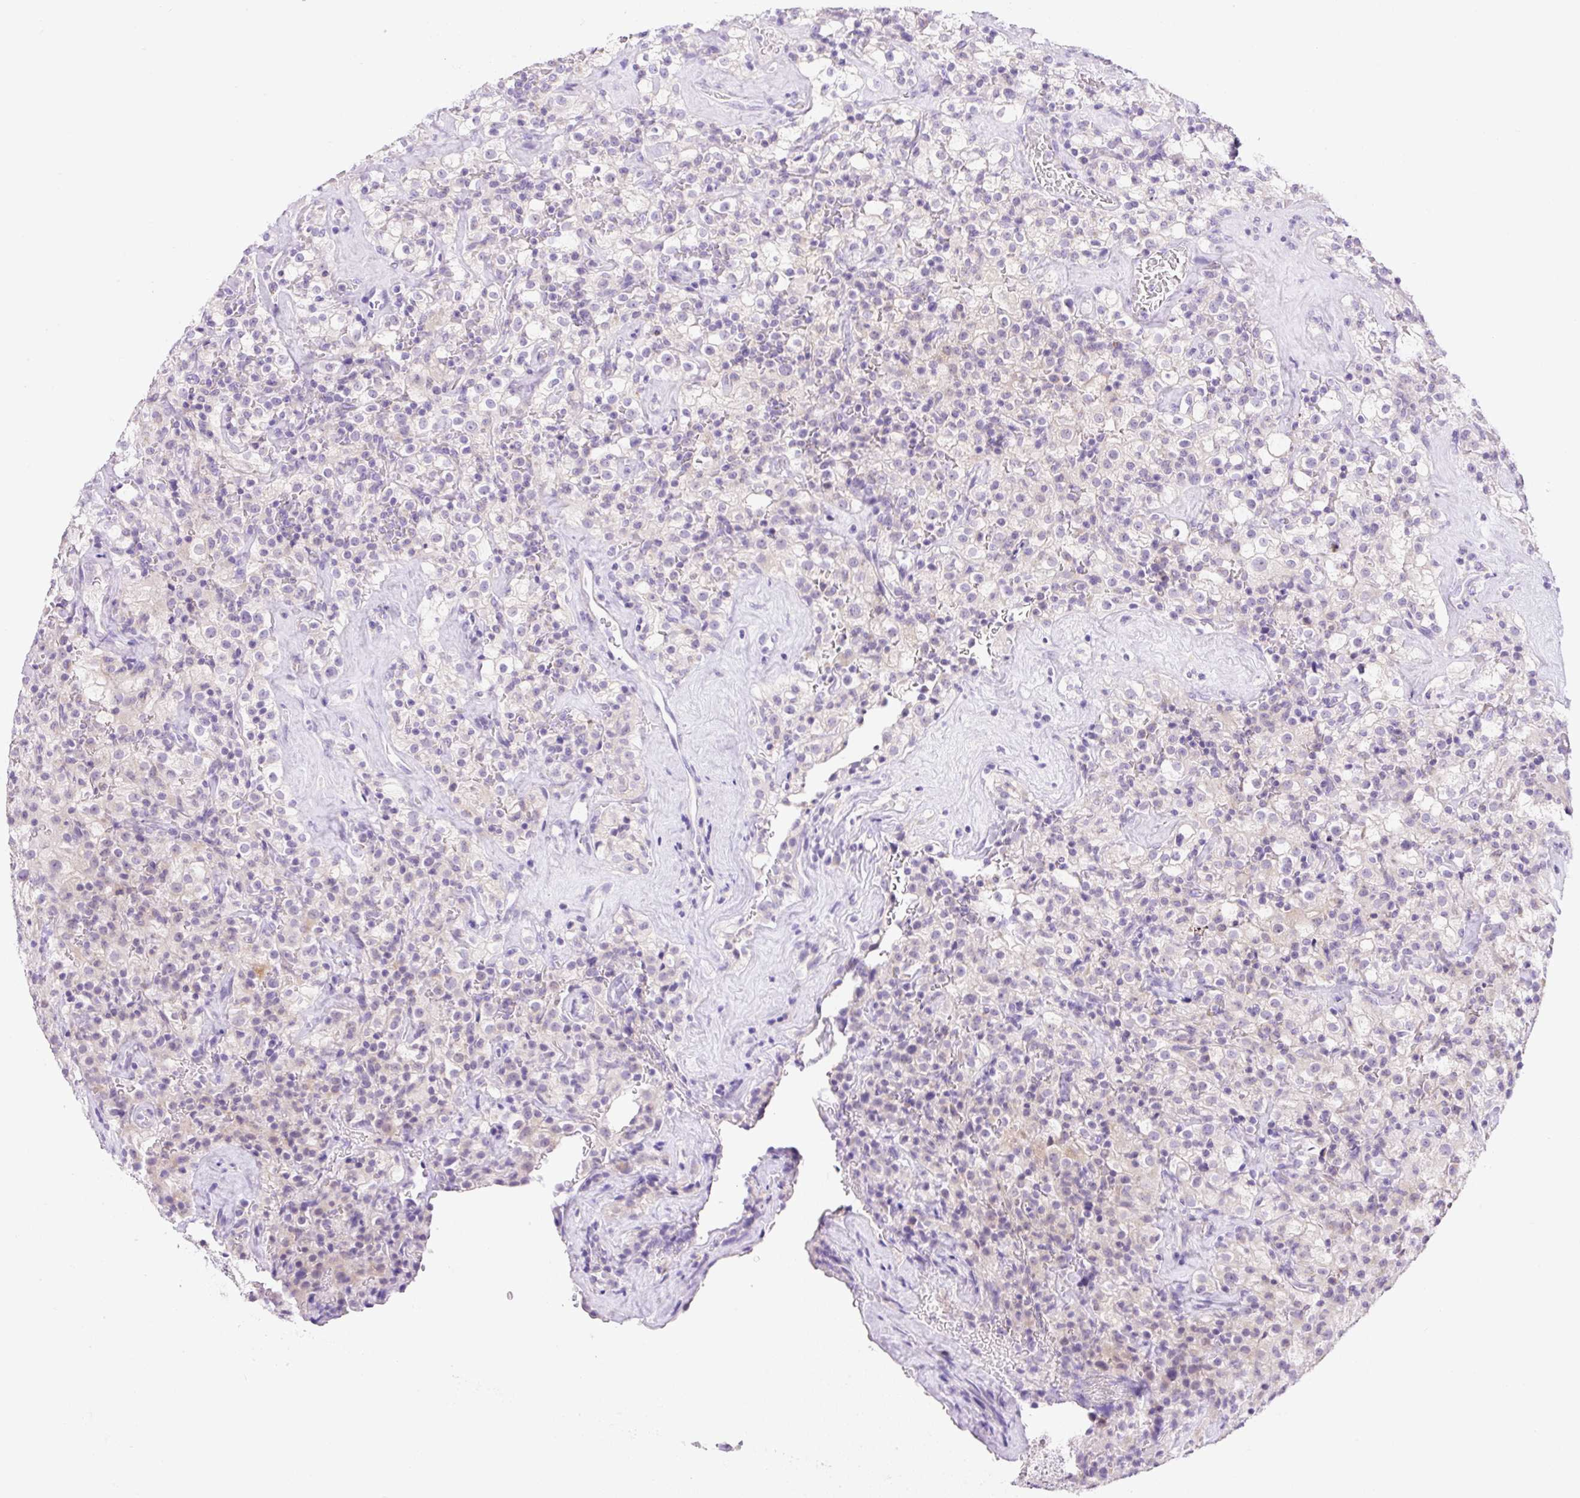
{"staining": {"intensity": "negative", "quantity": "none", "location": "none"}, "tissue": "renal cancer", "cell_type": "Tumor cells", "image_type": "cancer", "snomed": [{"axis": "morphology", "description": "Adenocarcinoma, NOS"}, {"axis": "topography", "description": "Kidney"}], "caption": "IHC image of human renal cancer stained for a protein (brown), which displays no staining in tumor cells. (DAB (3,3'-diaminobenzidine) immunohistochemistry, high magnification).", "gene": "NDST3", "patient": {"sex": "female", "age": 74}}